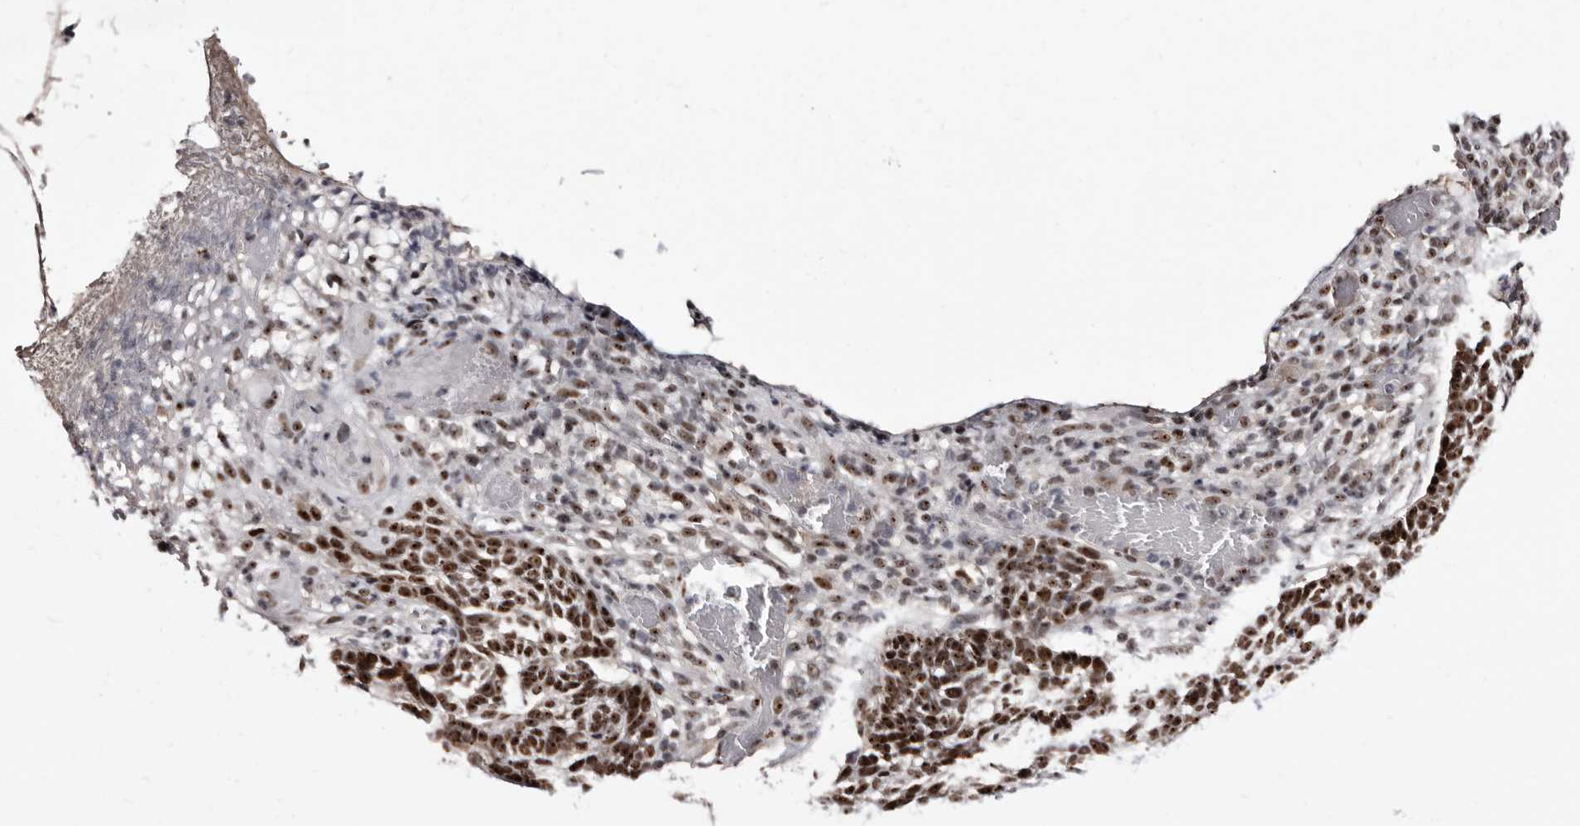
{"staining": {"intensity": "strong", "quantity": ">75%", "location": "nuclear"}, "tissue": "skin cancer", "cell_type": "Tumor cells", "image_type": "cancer", "snomed": [{"axis": "morphology", "description": "Basal cell carcinoma"}, {"axis": "topography", "description": "Skin"}], "caption": "A photomicrograph of human skin basal cell carcinoma stained for a protein displays strong nuclear brown staining in tumor cells.", "gene": "ANAPC11", "patient": {"sex": "male", "age": 85}}